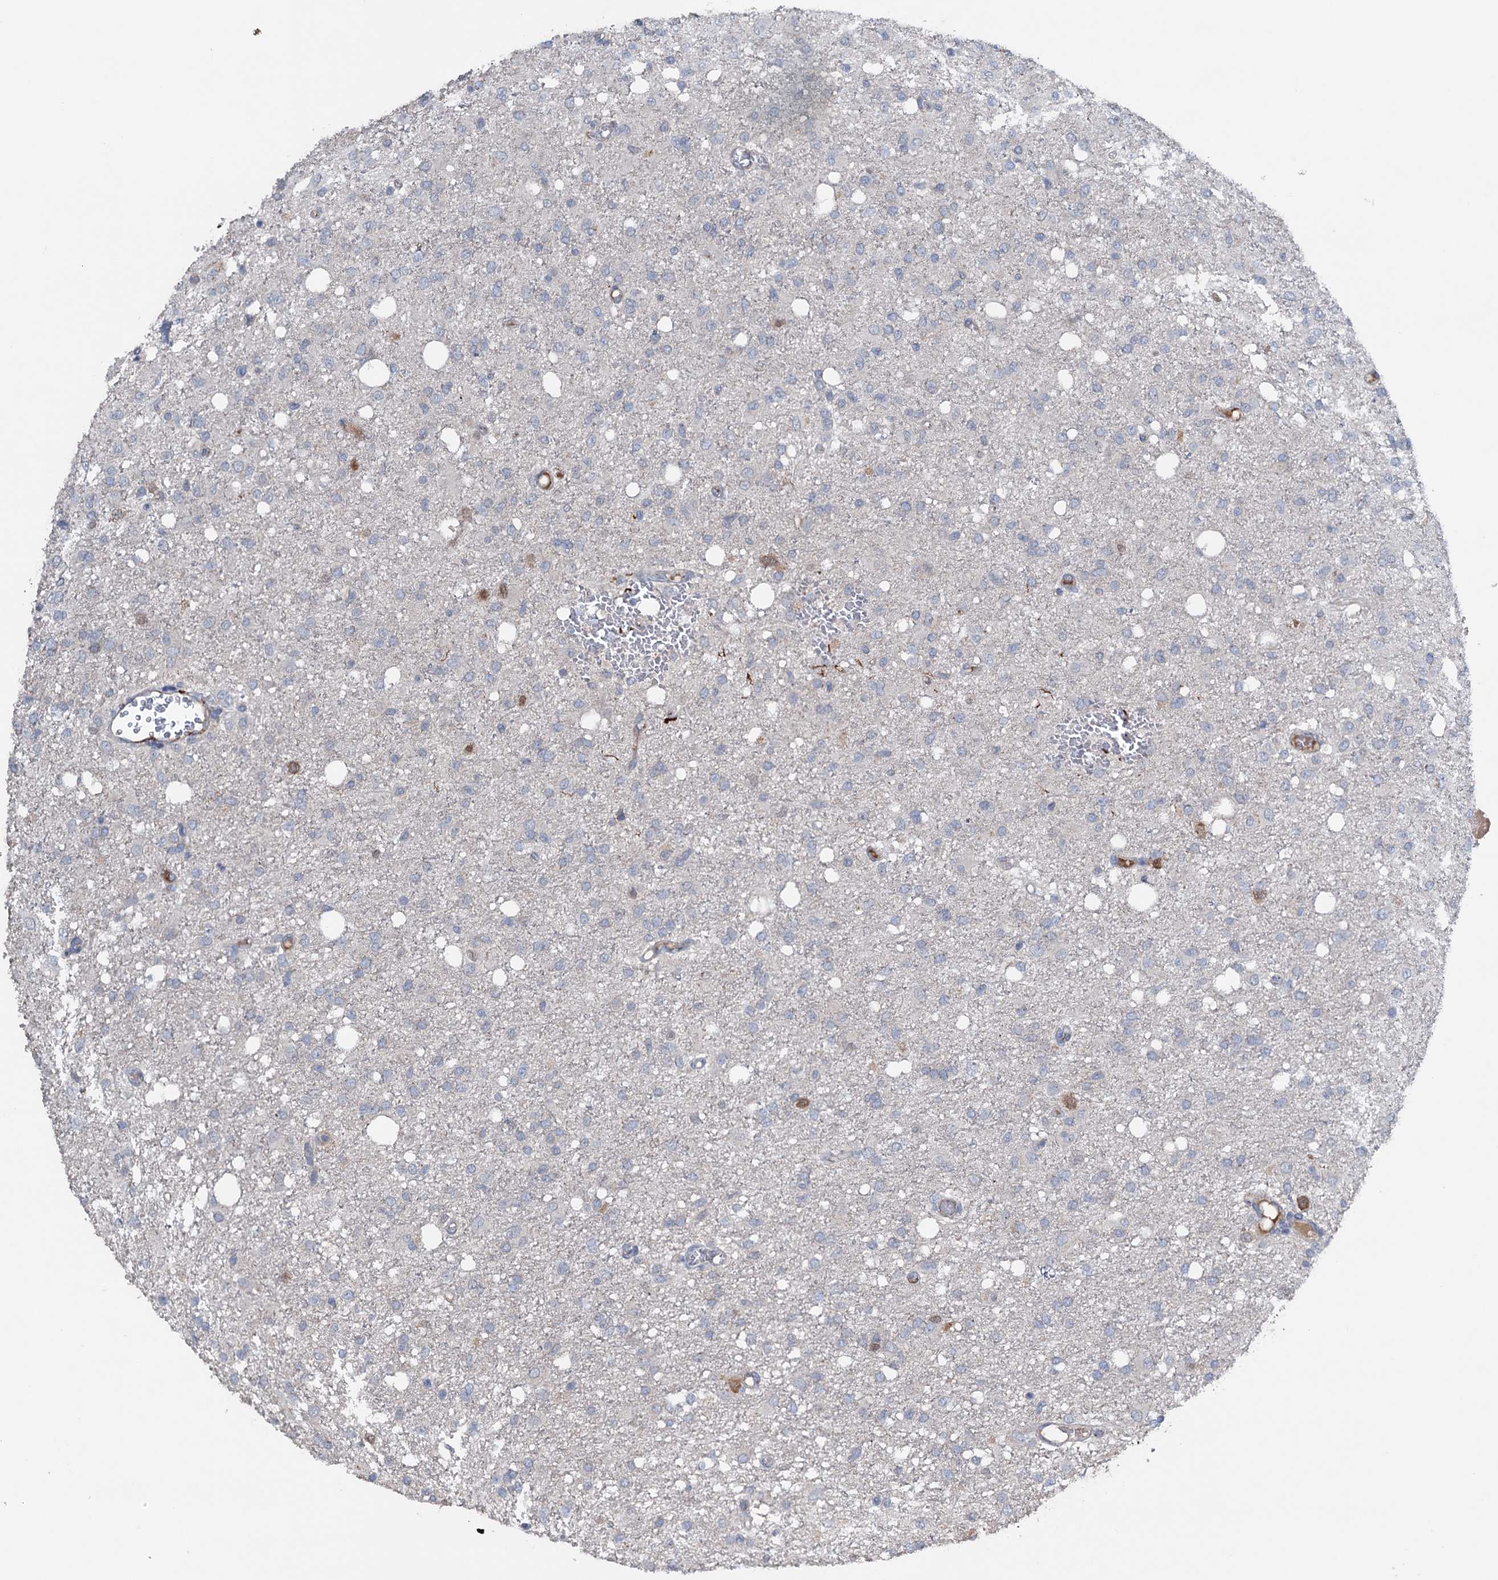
{"staining": {"intensity": "negative", "quantity": "none", "location": "none"}, "tissue": "glioma", "cell_type": "Tumor cells", "image_type": "cancer", "snomed": [{"axis": "morphology", "description": "Glioma, malignant, High grade"}, {"axis": "topography", "description": "Brain"}], "caption": "This image is of glioma stained with IHC to label a protein in brown with the nuclei are counter-stained blue. There is no staining in tumor cells.", "gene": "NCAPD2", "patient": {"sex": "female", "age": 59}}